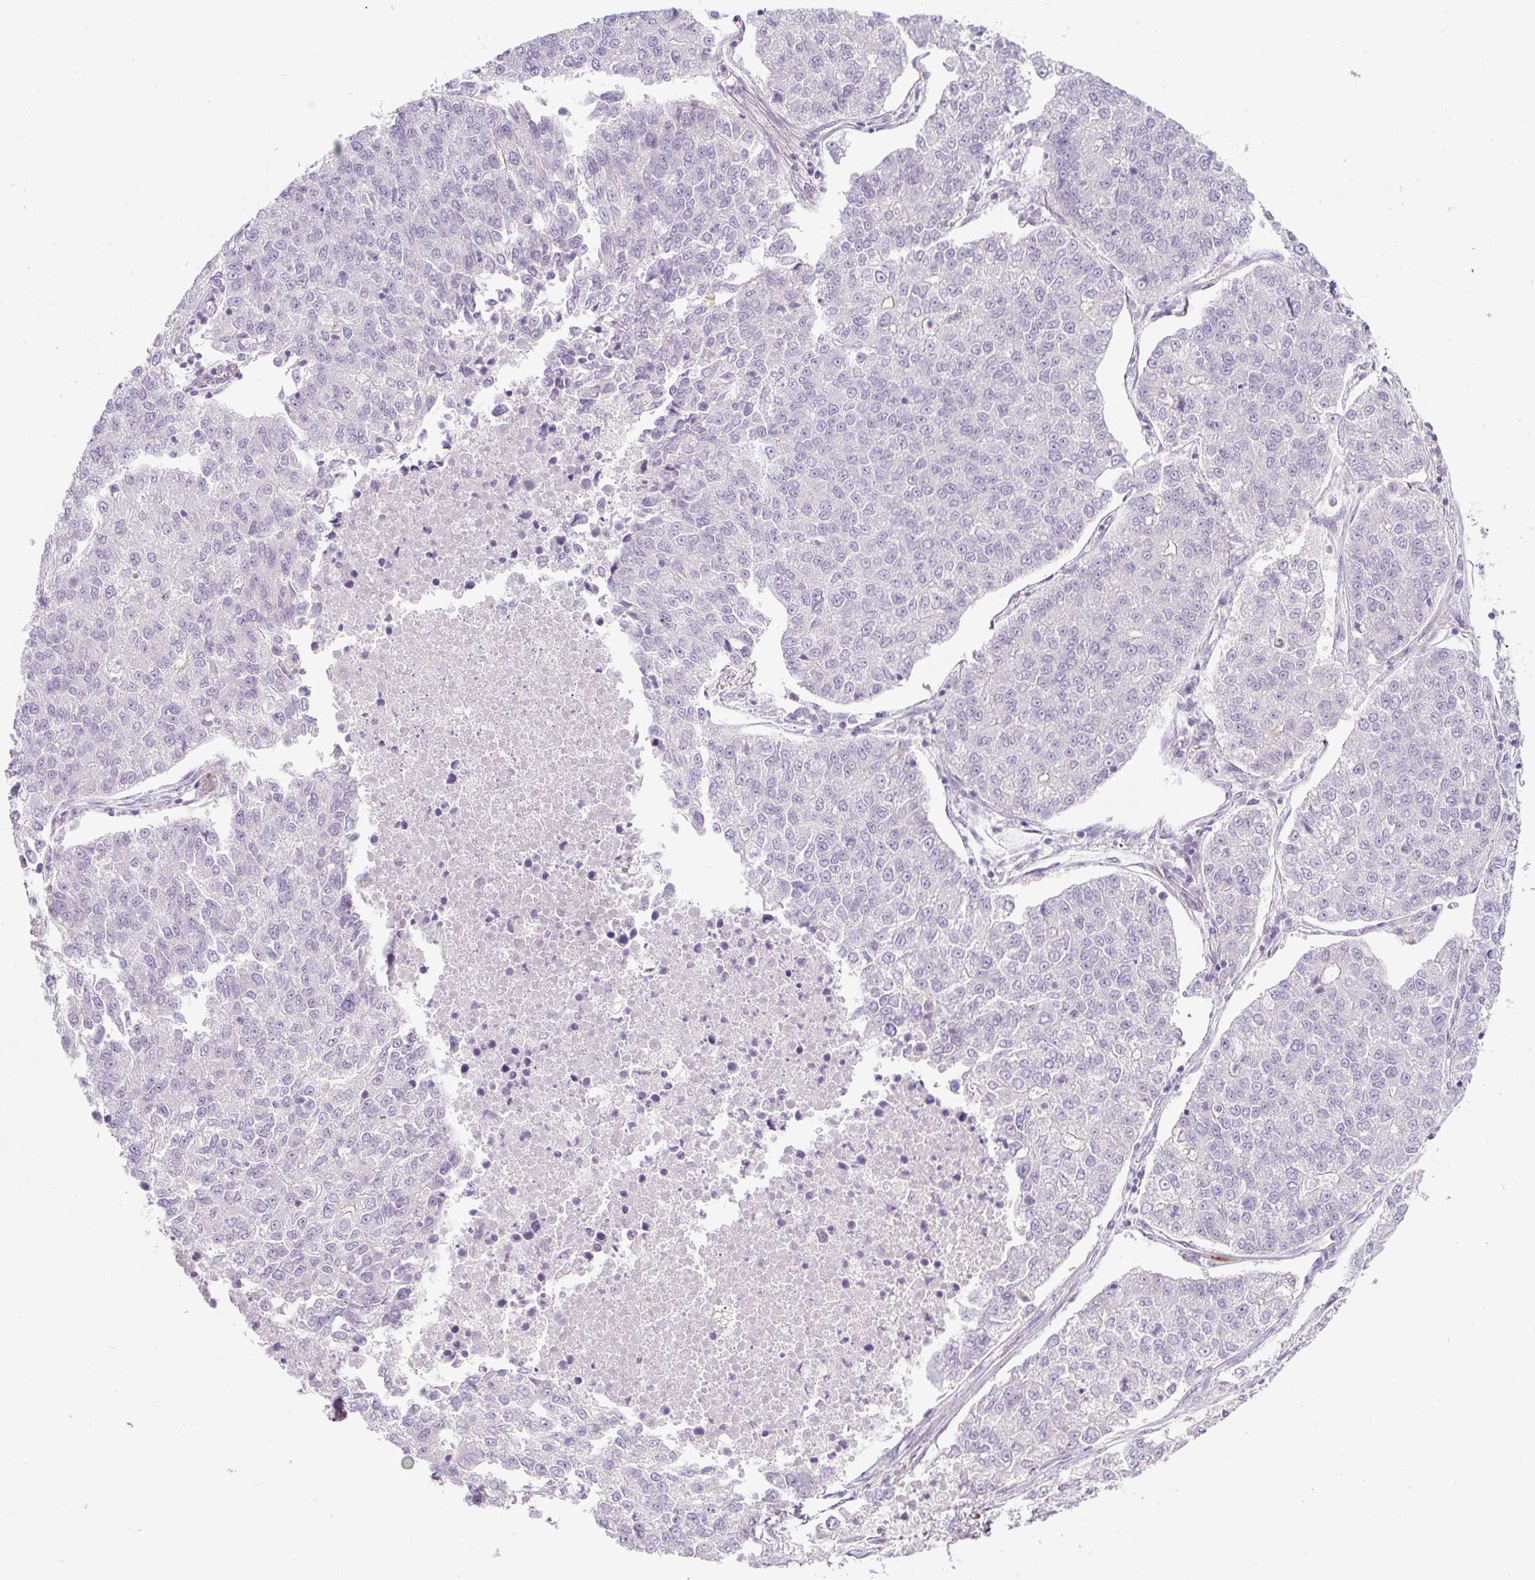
{"staining": {"intensity": "negative", "quantity": "none", "location": "none"}, "tissue": "lung cancer", "cell_type": "Tumor cells", "image_type": "cancer", "snomed": [{"axis": "morphology", "description": "Adenocarcinoma, NOS"}, {"axis": "topography", "description": "Lung"}], "caption": "Micrograph shows no significant protein expression in tumor cells of lung cancer (adenocarcinoma).", "gene": "FGFBP3", "patient": {"sex": "male", "age": 49}}